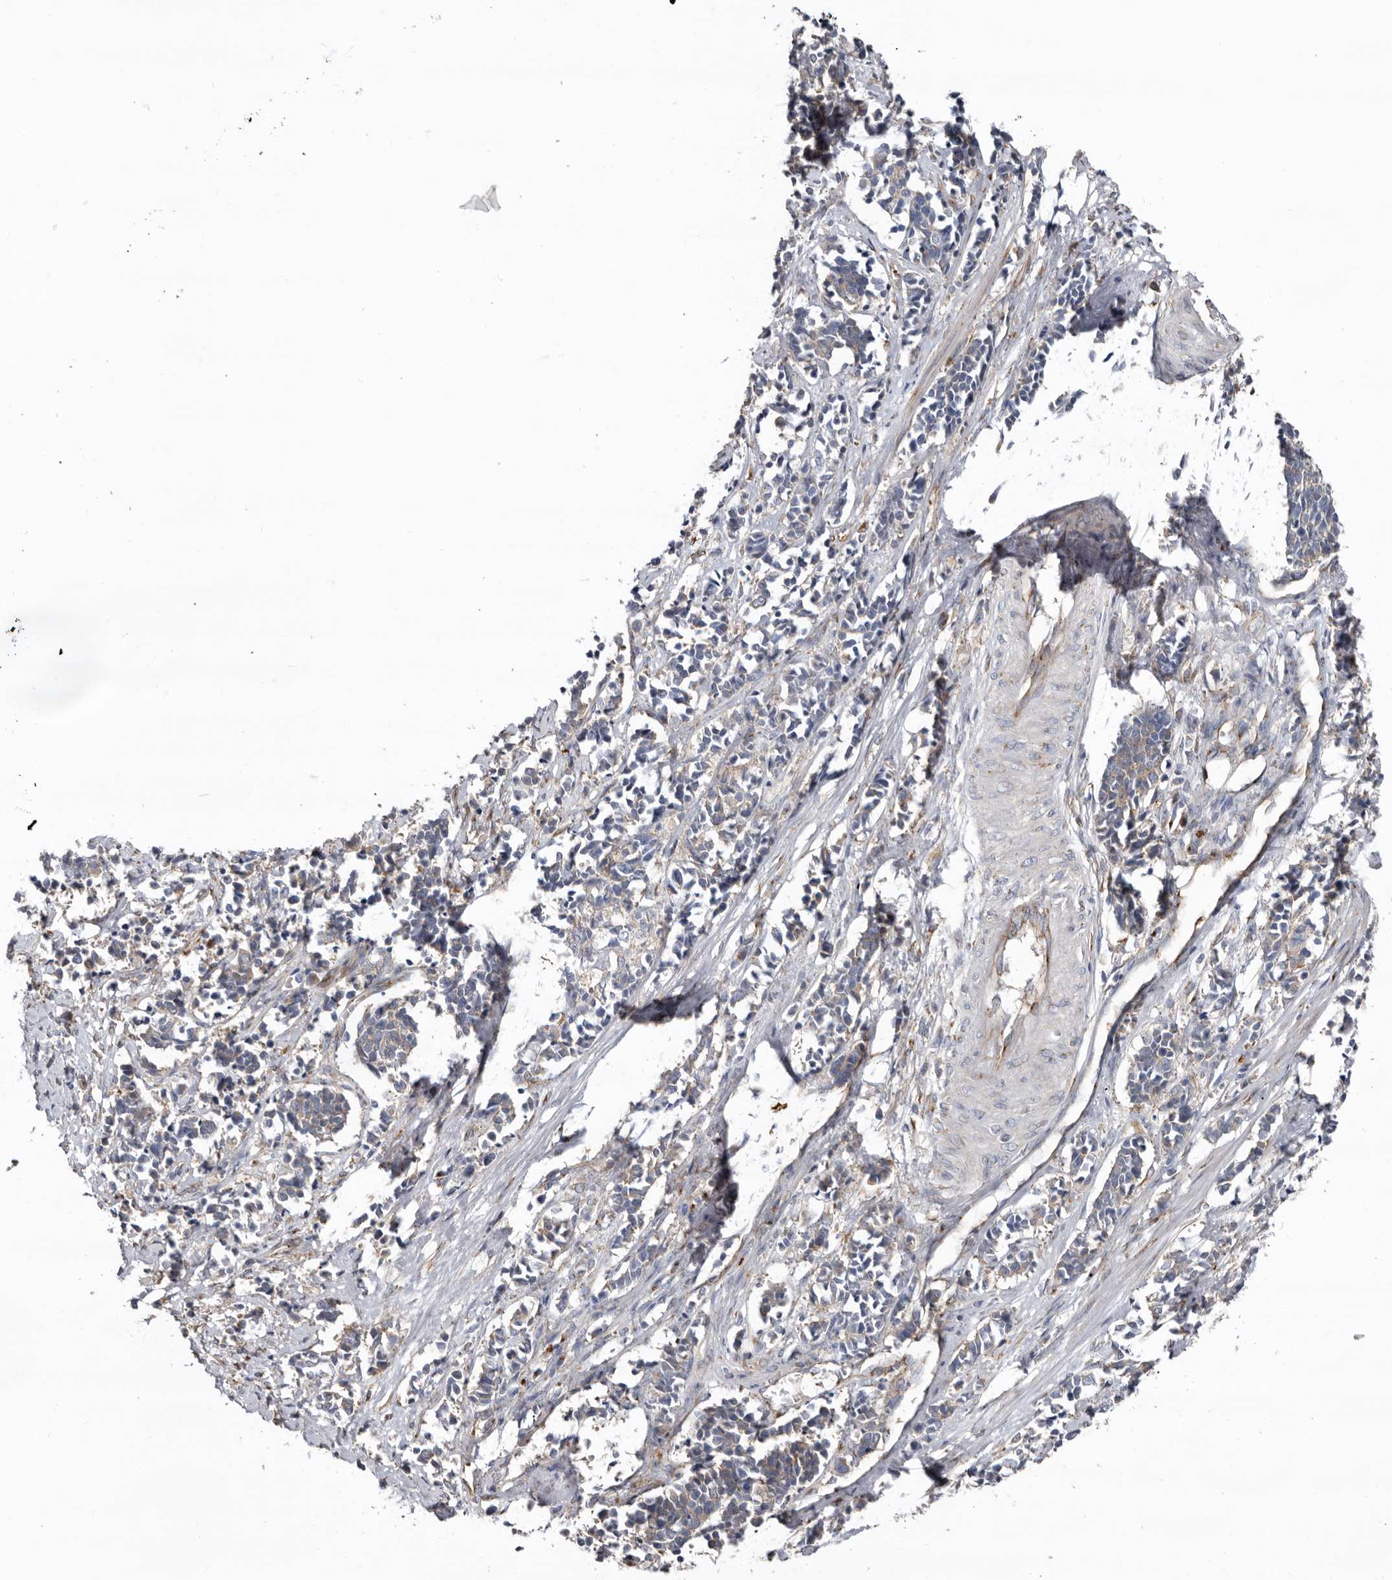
{"staining": {"intensity": "negative", "quantity": "none", "location": "none"}, "tissue": "cervical cancer", "cell_type": "Tumor cells", "image_type": "cancer", "snomed": [{"axis": "morphology", "description": "Normal tissue, NOS"}, {"axis": "morphology", "description": "Squamous cell carcinoma, NOS"}, {"axis": "topography", "description": "Cervix"}], "caption": "Squamous cell carcinoma (cervical) was stained to show a protein in brown. There is no significant expression in tumor cells.", "gene": "LUZP1", "patient": {"sex": "female", "age": 35}}